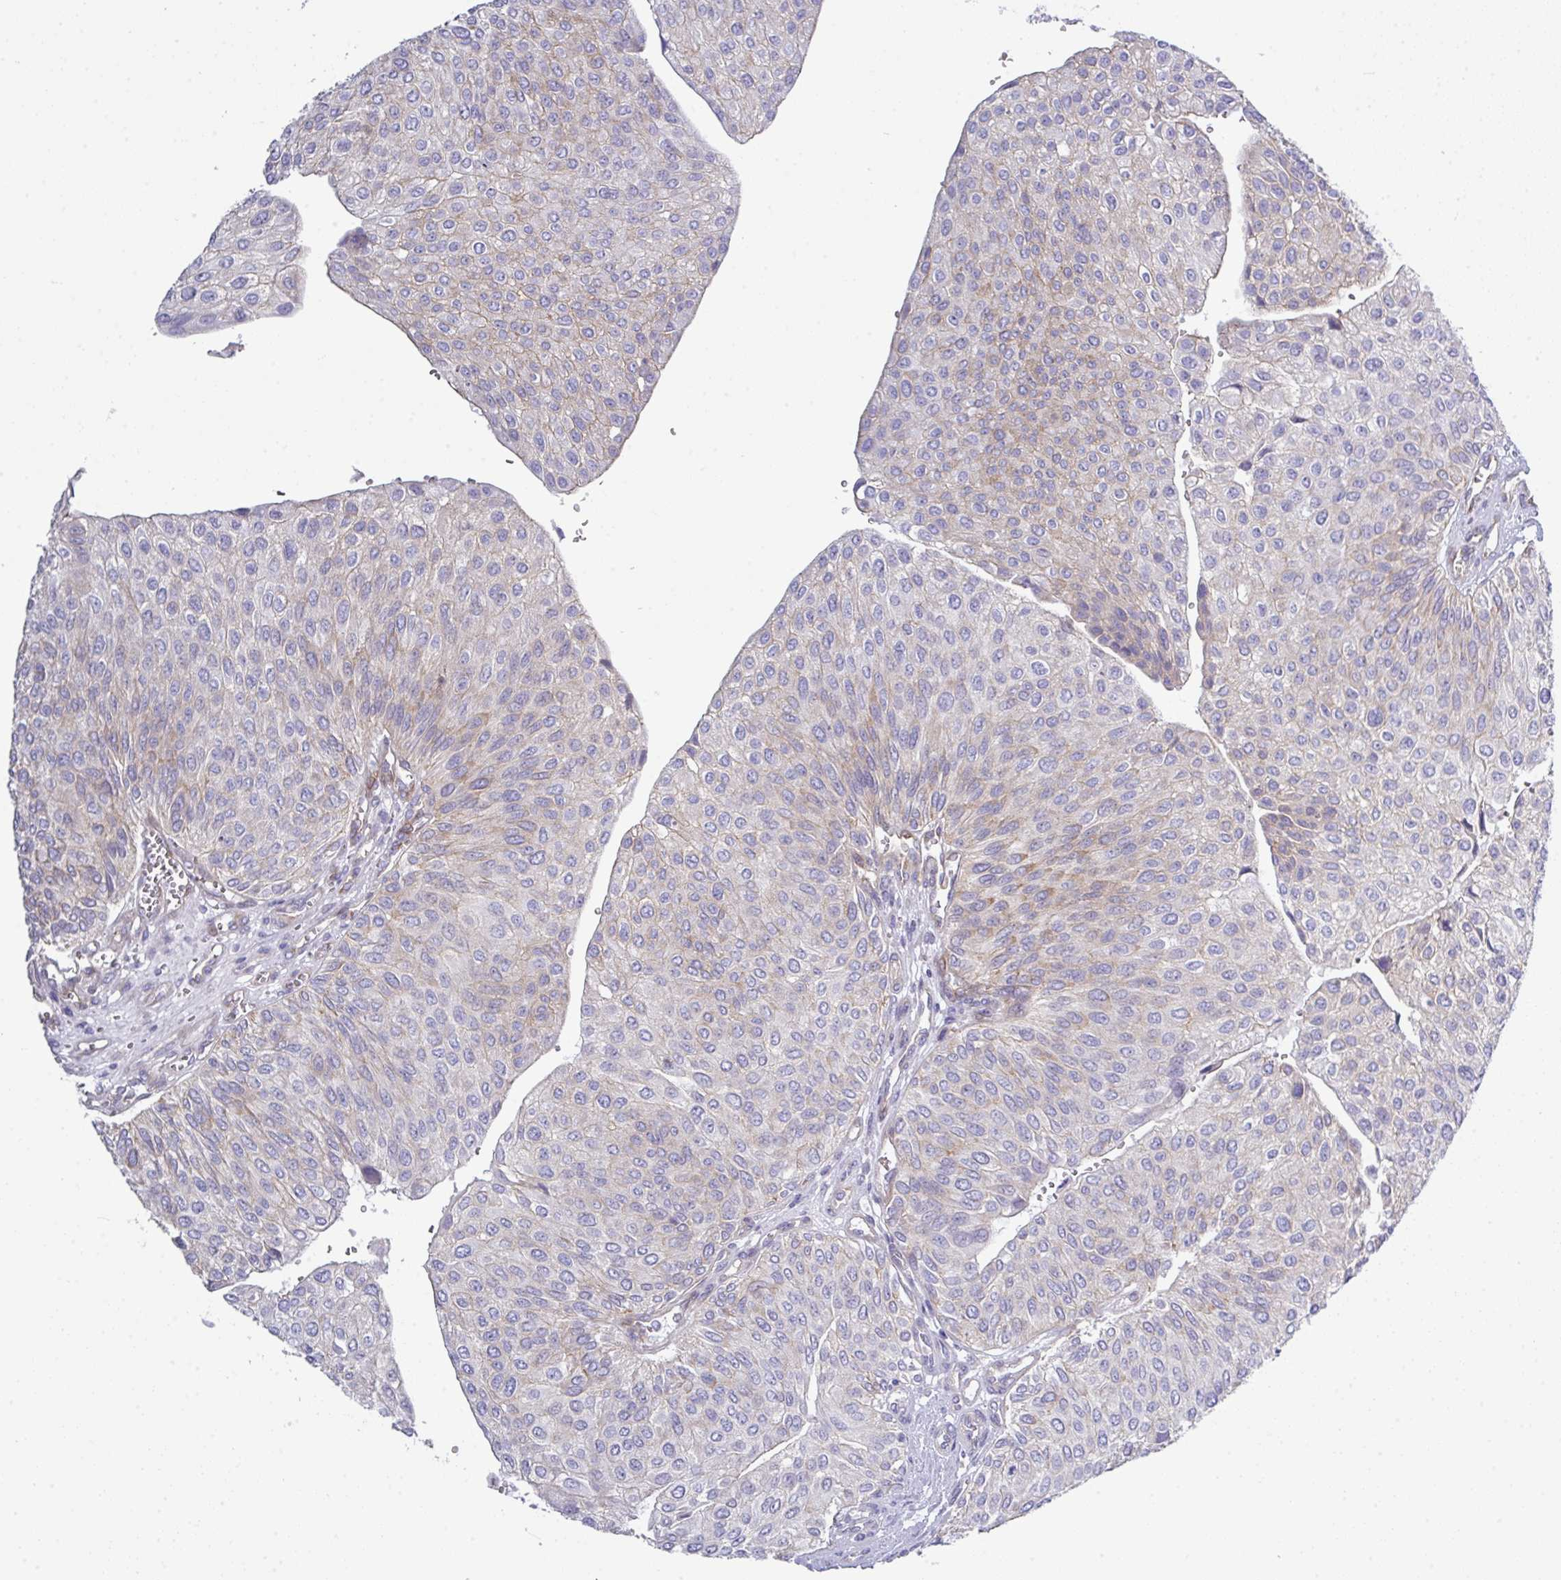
{"staining": {"intensity": "weak", "quantity": "<25%", "location": "cytoplasmic/membranous"}, "tissue": "urothelial cancer", "cell_type": "Tumor cells", "image_type": "cancer", "snomed": [{"axis": "morphology", "description": "Urothelial carcinoma, NOS"}, {"axis": "topography", "description": "Urinary bladder"}], "caption": "Immunohistochemical staining of human transitional cell carcinoma demonstrates no significant positivity in tumor cells.", "gene": "ABCC5", "patient": {"sex": "male", "age": 67}}